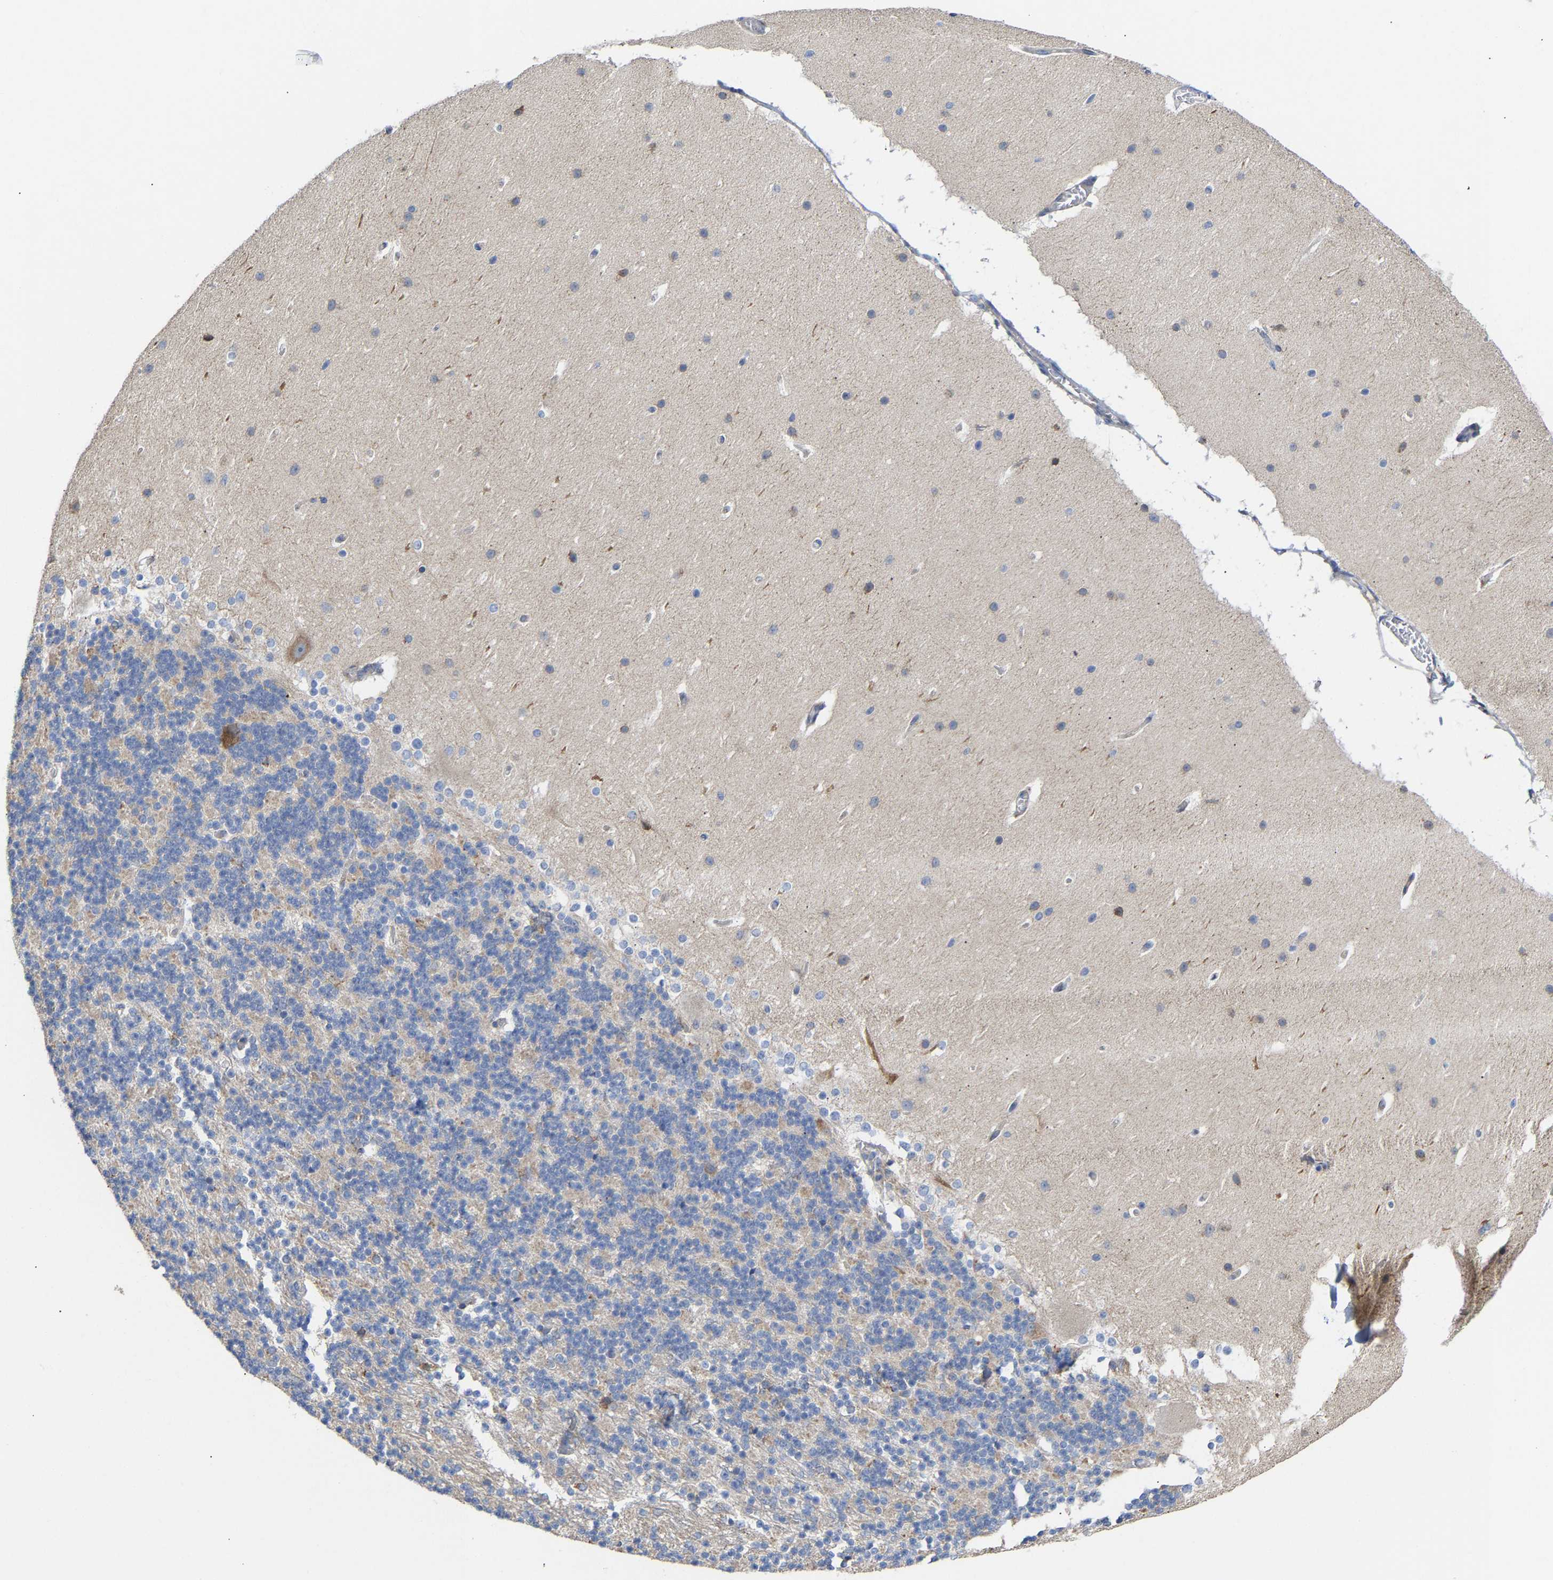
{"staining": {"intensity": "weak", "quantity": "<25%", "location": "cytoplasmic/membranous"}, "tissue": "cerebellum", "cell_type": "Cells in granular layer", "image_type": "normal", "snomed": [{"axis": "morphology", "description": "Normal tissue, NOS"}, {"axis": "topography", "description": "Cerebellum"}], "caption": "Cerebellum stained for a protein using IHC demonstrates no staining cells in granular layer.", "gene": "PPP1R15A", "patient": {"sex": "female", "age": 19}}